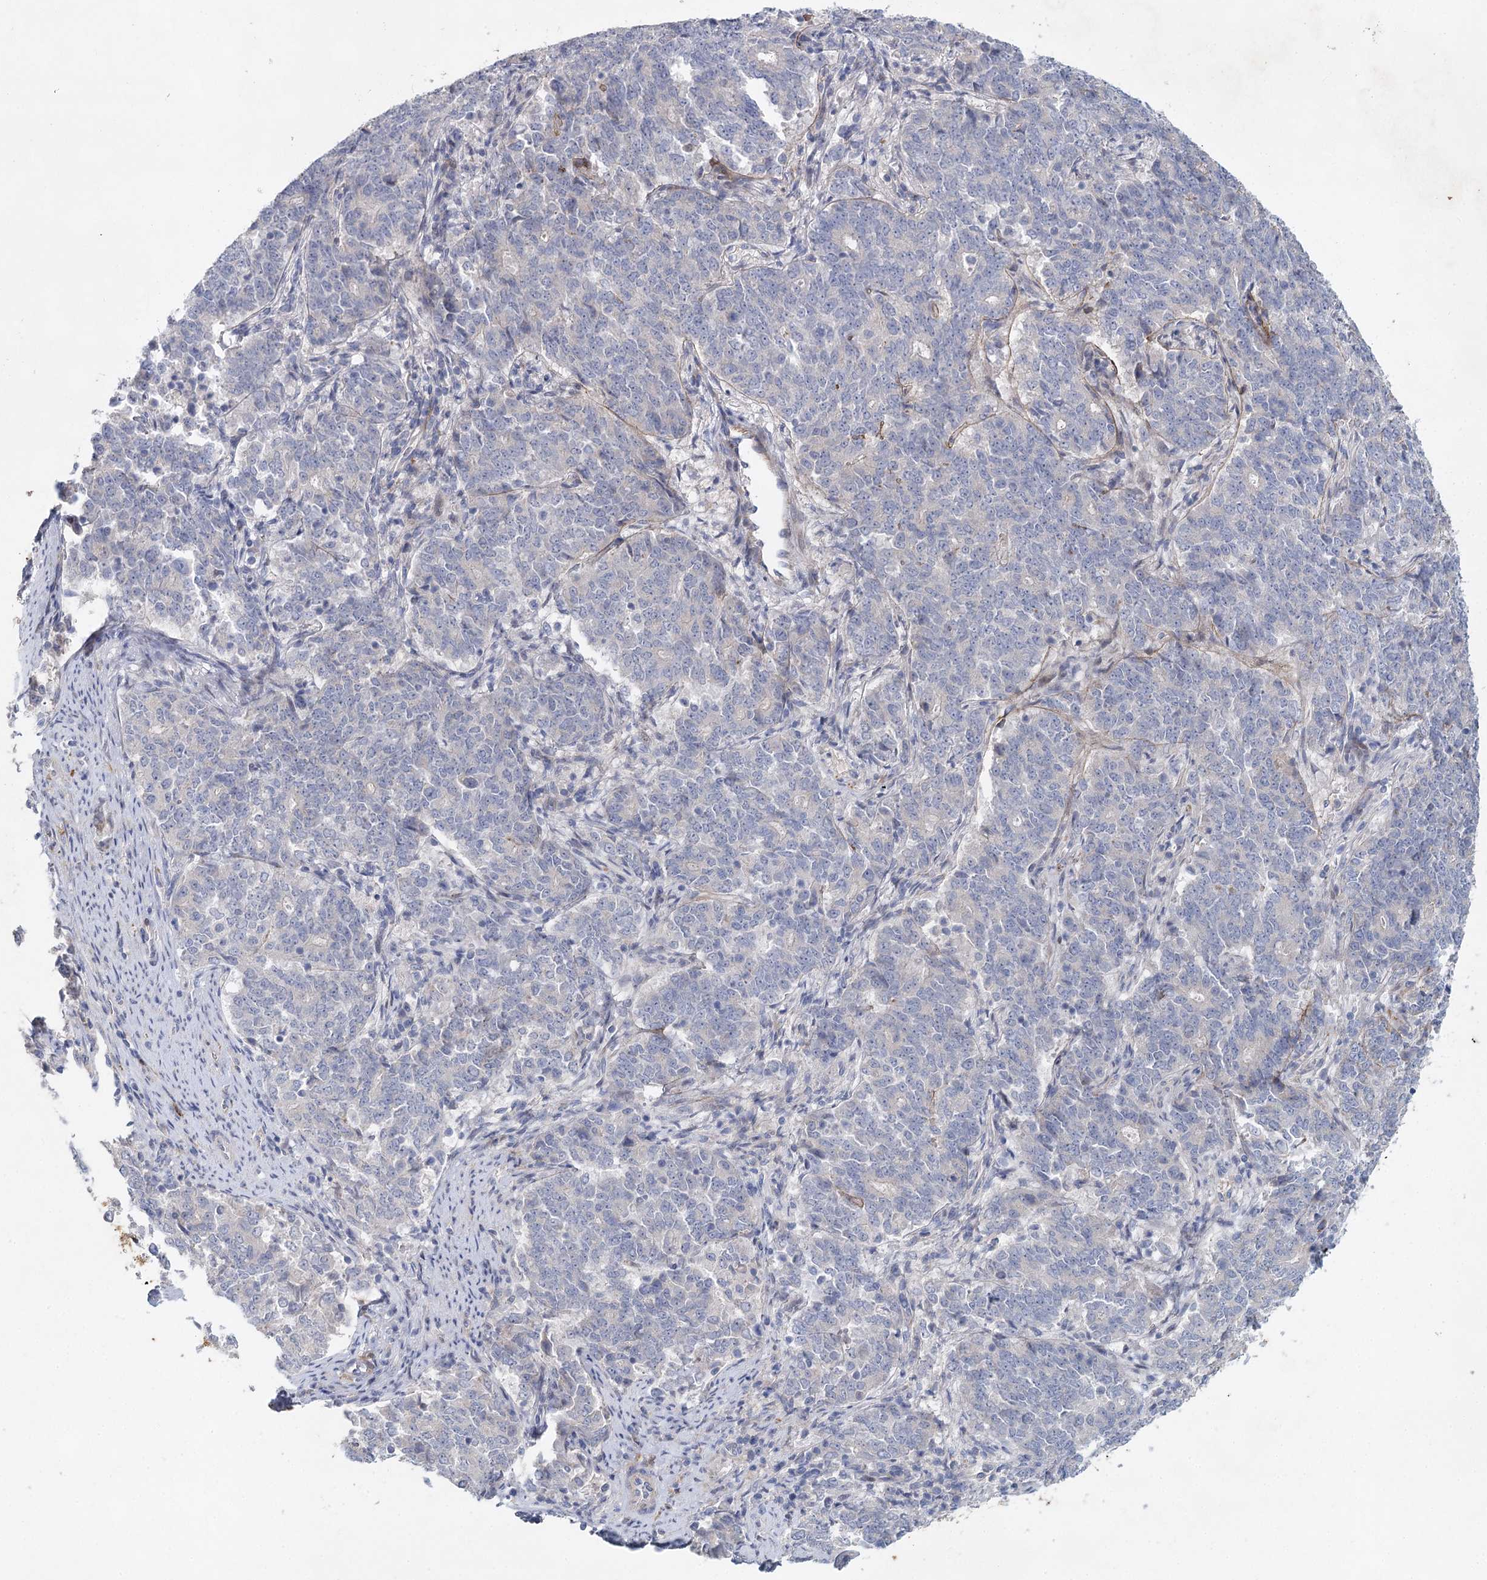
{"staining": {"intensity": "negative", "quantity": "none", "location": "none"}, "tissue": "endometrial cancer", "cell_type": "Tumor cells", "image_type": "cancer", "snomed": [{"axis": "morphology", "description": "Adenocarcinoma, NOS"}, {"axis": "topography", "description": "Endometrium"}], "caption": "An immunohistochemistry (IHC) image of endometrial cancer is shown. There is no staining in tumor cells of endometrial cancer.", "gene": "SLC19A3", "patient": {"sex": "female", "age": 80}}